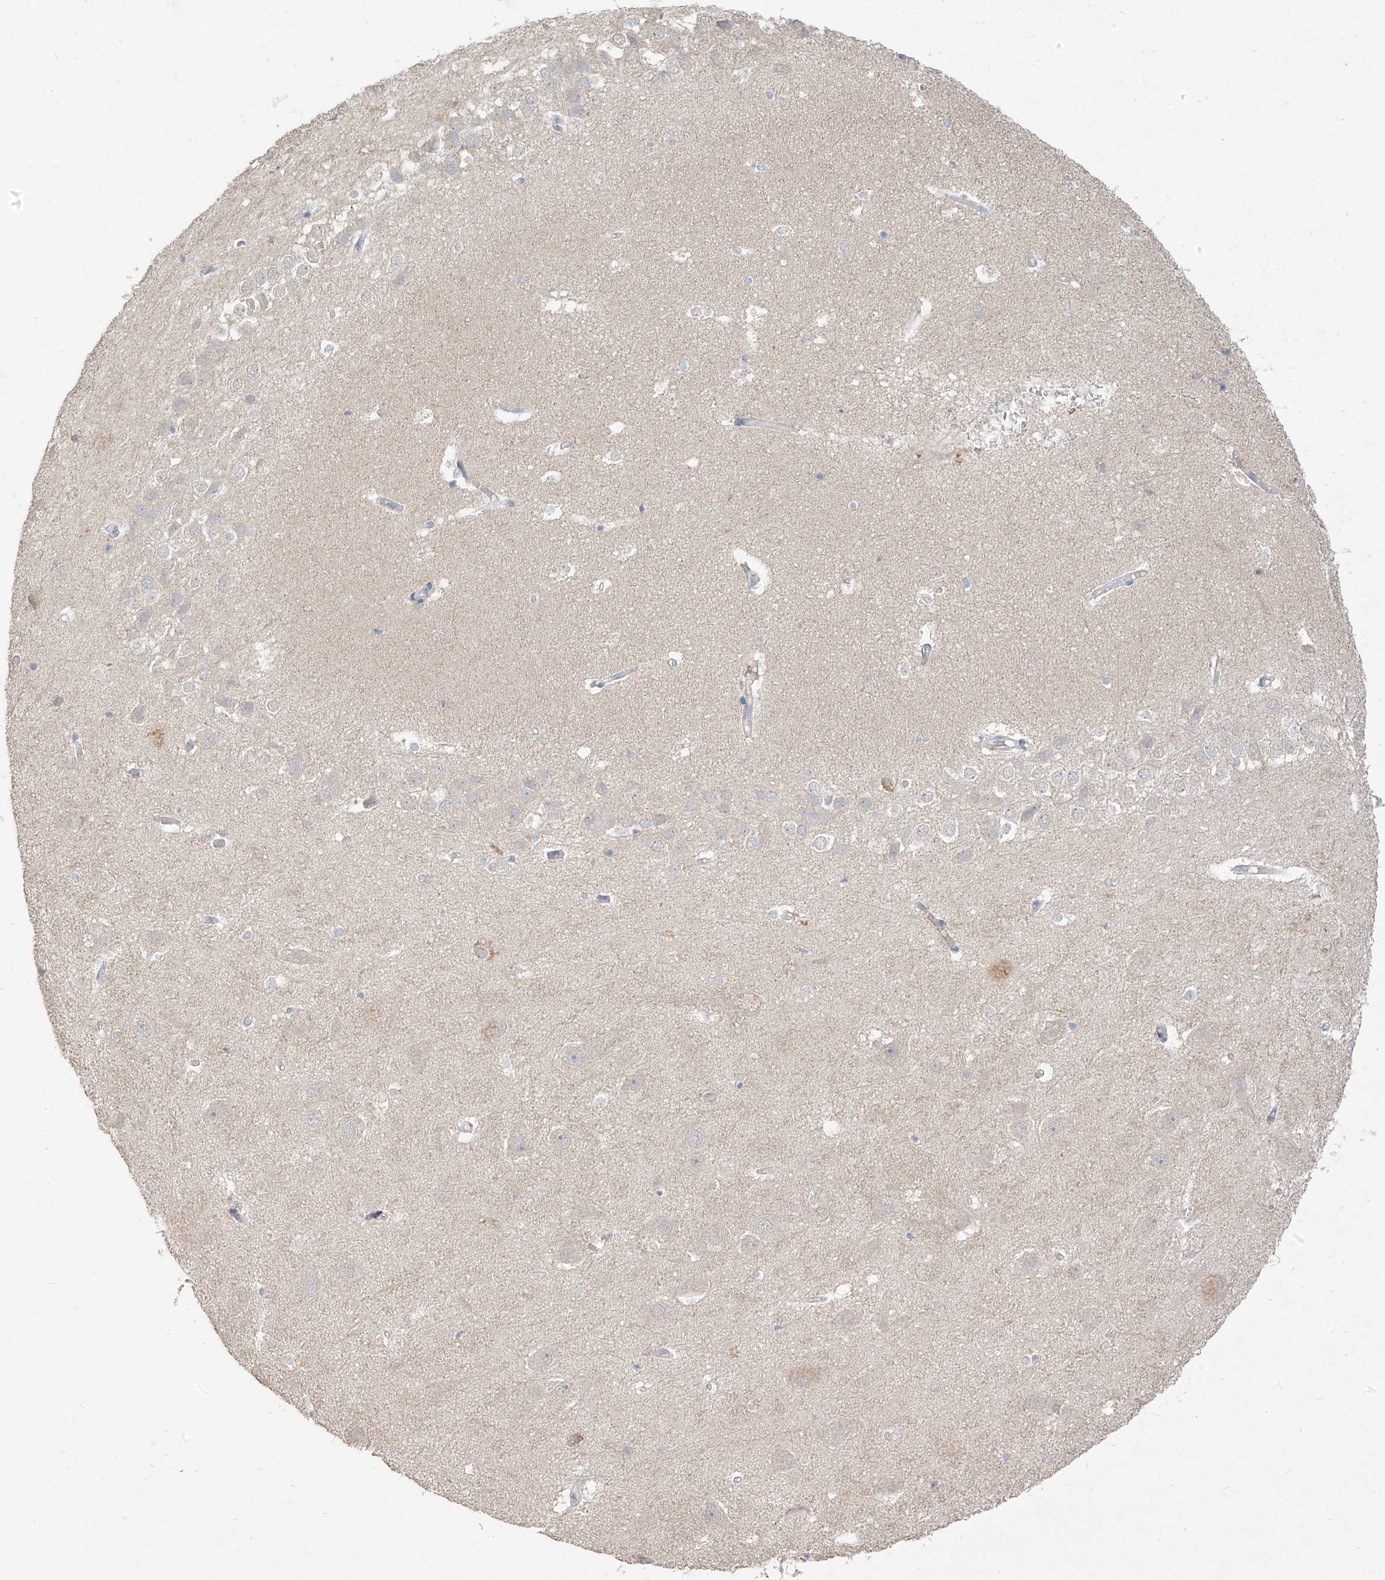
{"staining": {"intensity": "negative", "quantity": "none", "location": "none"}, "tissue": "hippocampus", "cell_type": "Glial cells", "image_type": "normal", "snomed": [{"axis": "morphology", "description": "Normal tissue, NOS"}, {"axis": "topography", "description": "Hippocampus"}], "caption": "Photomicrograph shows no protein expression in glial cells of unremarkable hippocampus. (DAB IHC visualized using brightfield microscopy, high magnification).", "gene": "ZZEF1", "patient": {"sex": "female", "age": 52}}